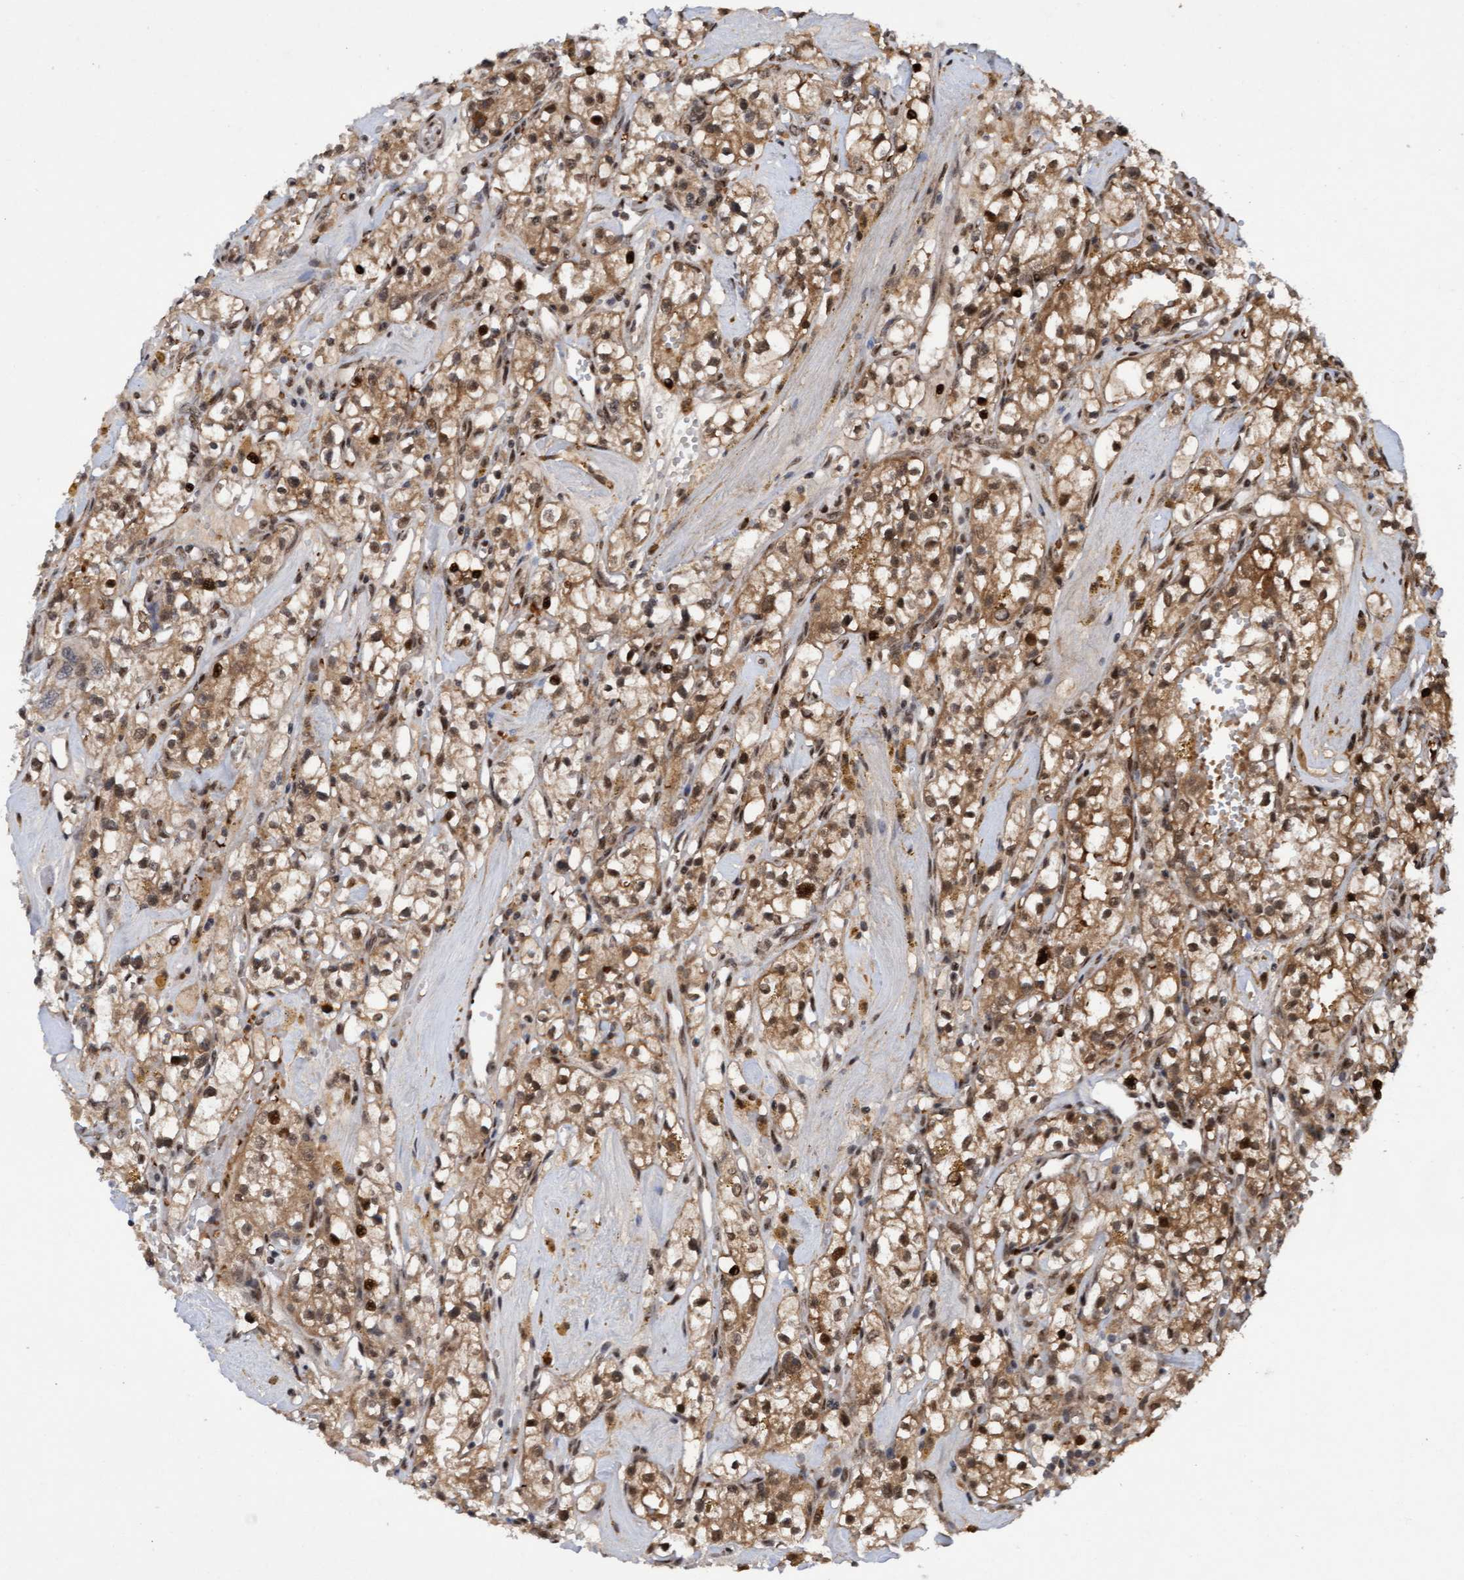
{"staining": {"intensity": "moderate", "quantity": ">75%", "location": "cytoplasmic/membranous,nuclear"}, "tissue": "renal cancer", "cell_type": "Tumor cells", "image_type": "cancer", "snomed": [{"axis": "morphology", "description": "Adenocarcinoma, NOS"}, {"axis": "topography", "description": "Kidney"}], "caption": "The immunohistochemical stain labels moderate cytoplasmic/membranous and nuclear expression in tumor cells of adenocarcinoma (renal) tissue.", "gene": "TANC2", "patient": {"sex": "male", "age": 56}}